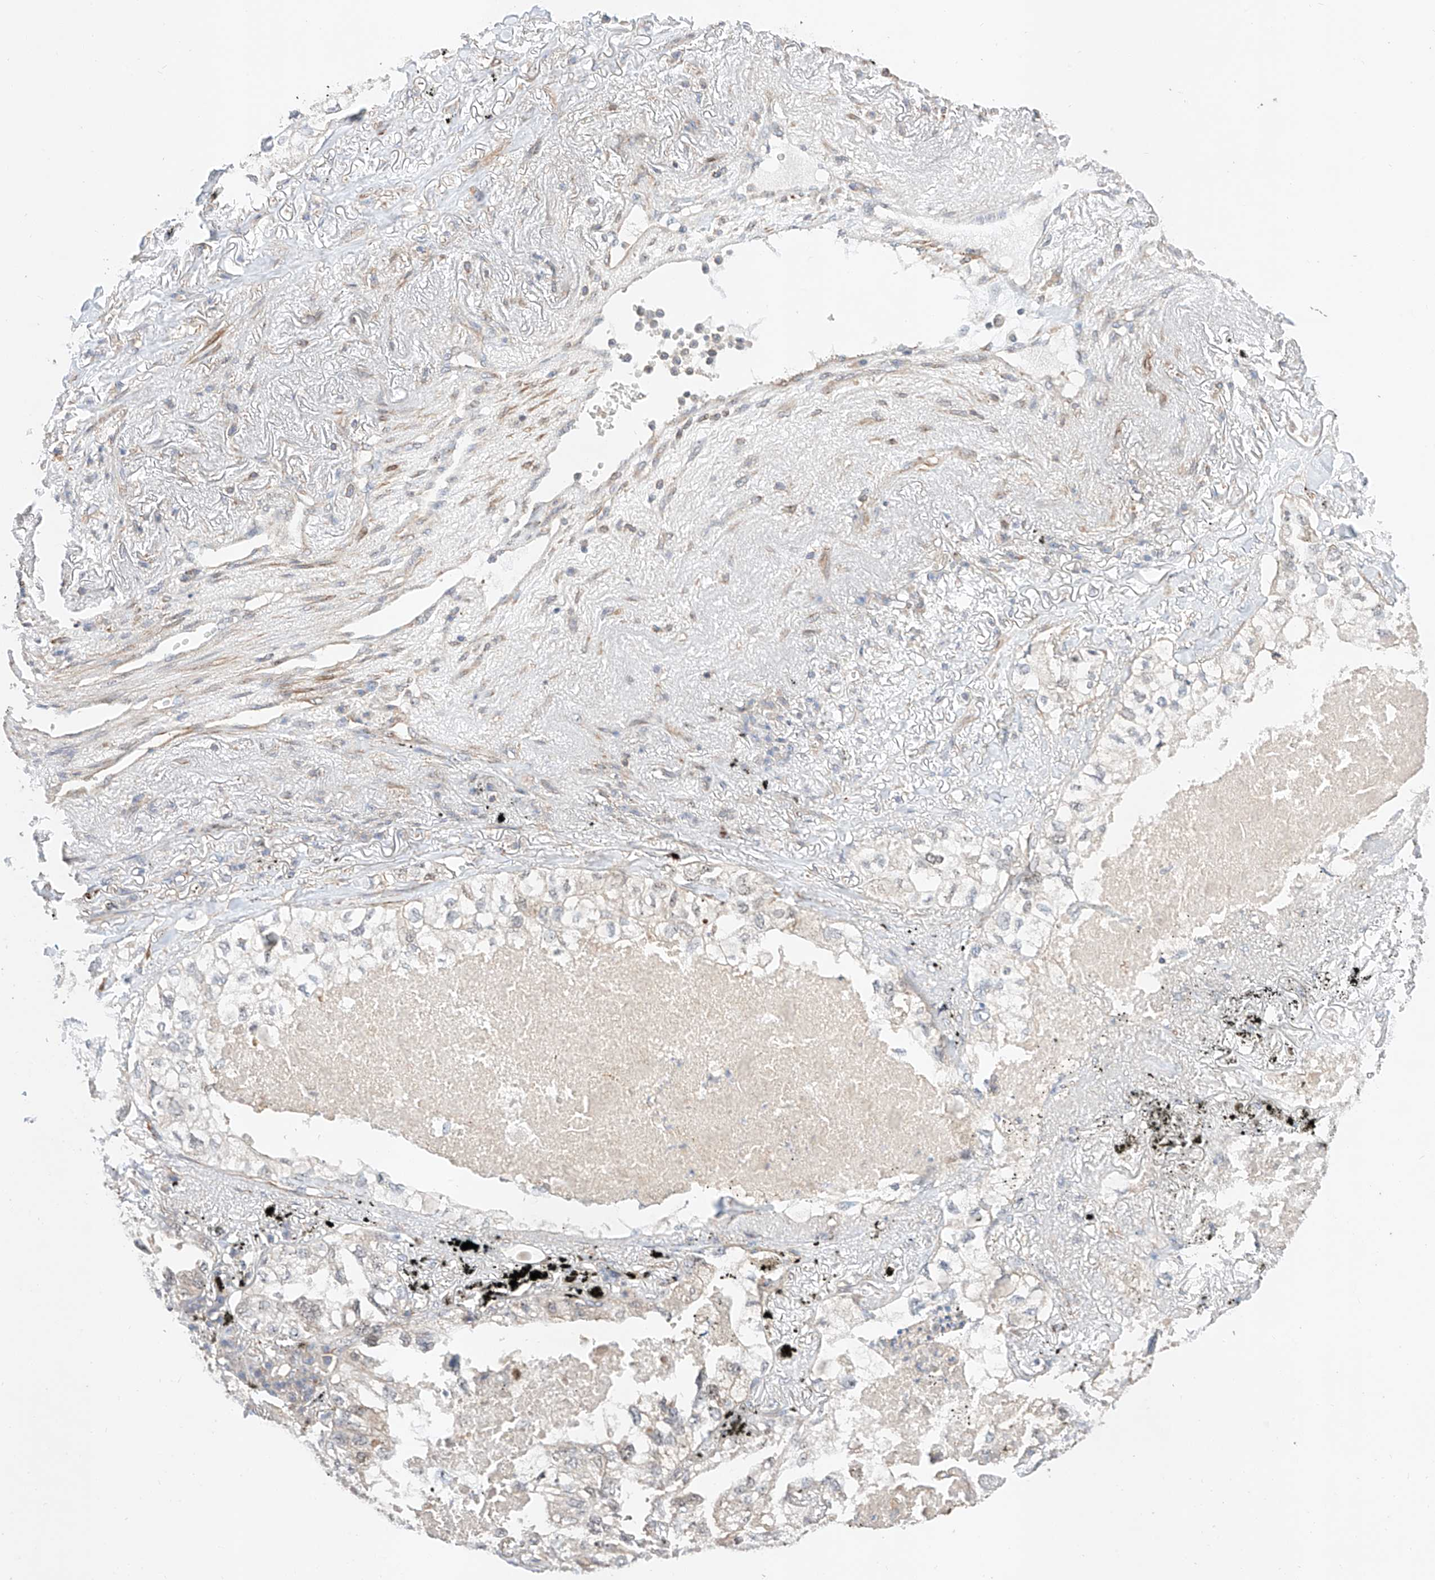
{"staining": {"intensity": "negative", "quantity": "none", "location": "none"}, "tissue": "lung cancer", "cell_type": "Tumor cells", "image_type": "cancer", "snomed": [{"axis": "morphology", "description": "Adenocarcinoma, NOS"}, {"axis": "topography", "description": "Lung"}], "caption": "Image shows no protein staining in tumor cells of lung cancer (adenocarcinoma) tissue.", "gene": "RAB23", "patient": {"sex": "male", "age": 65}}